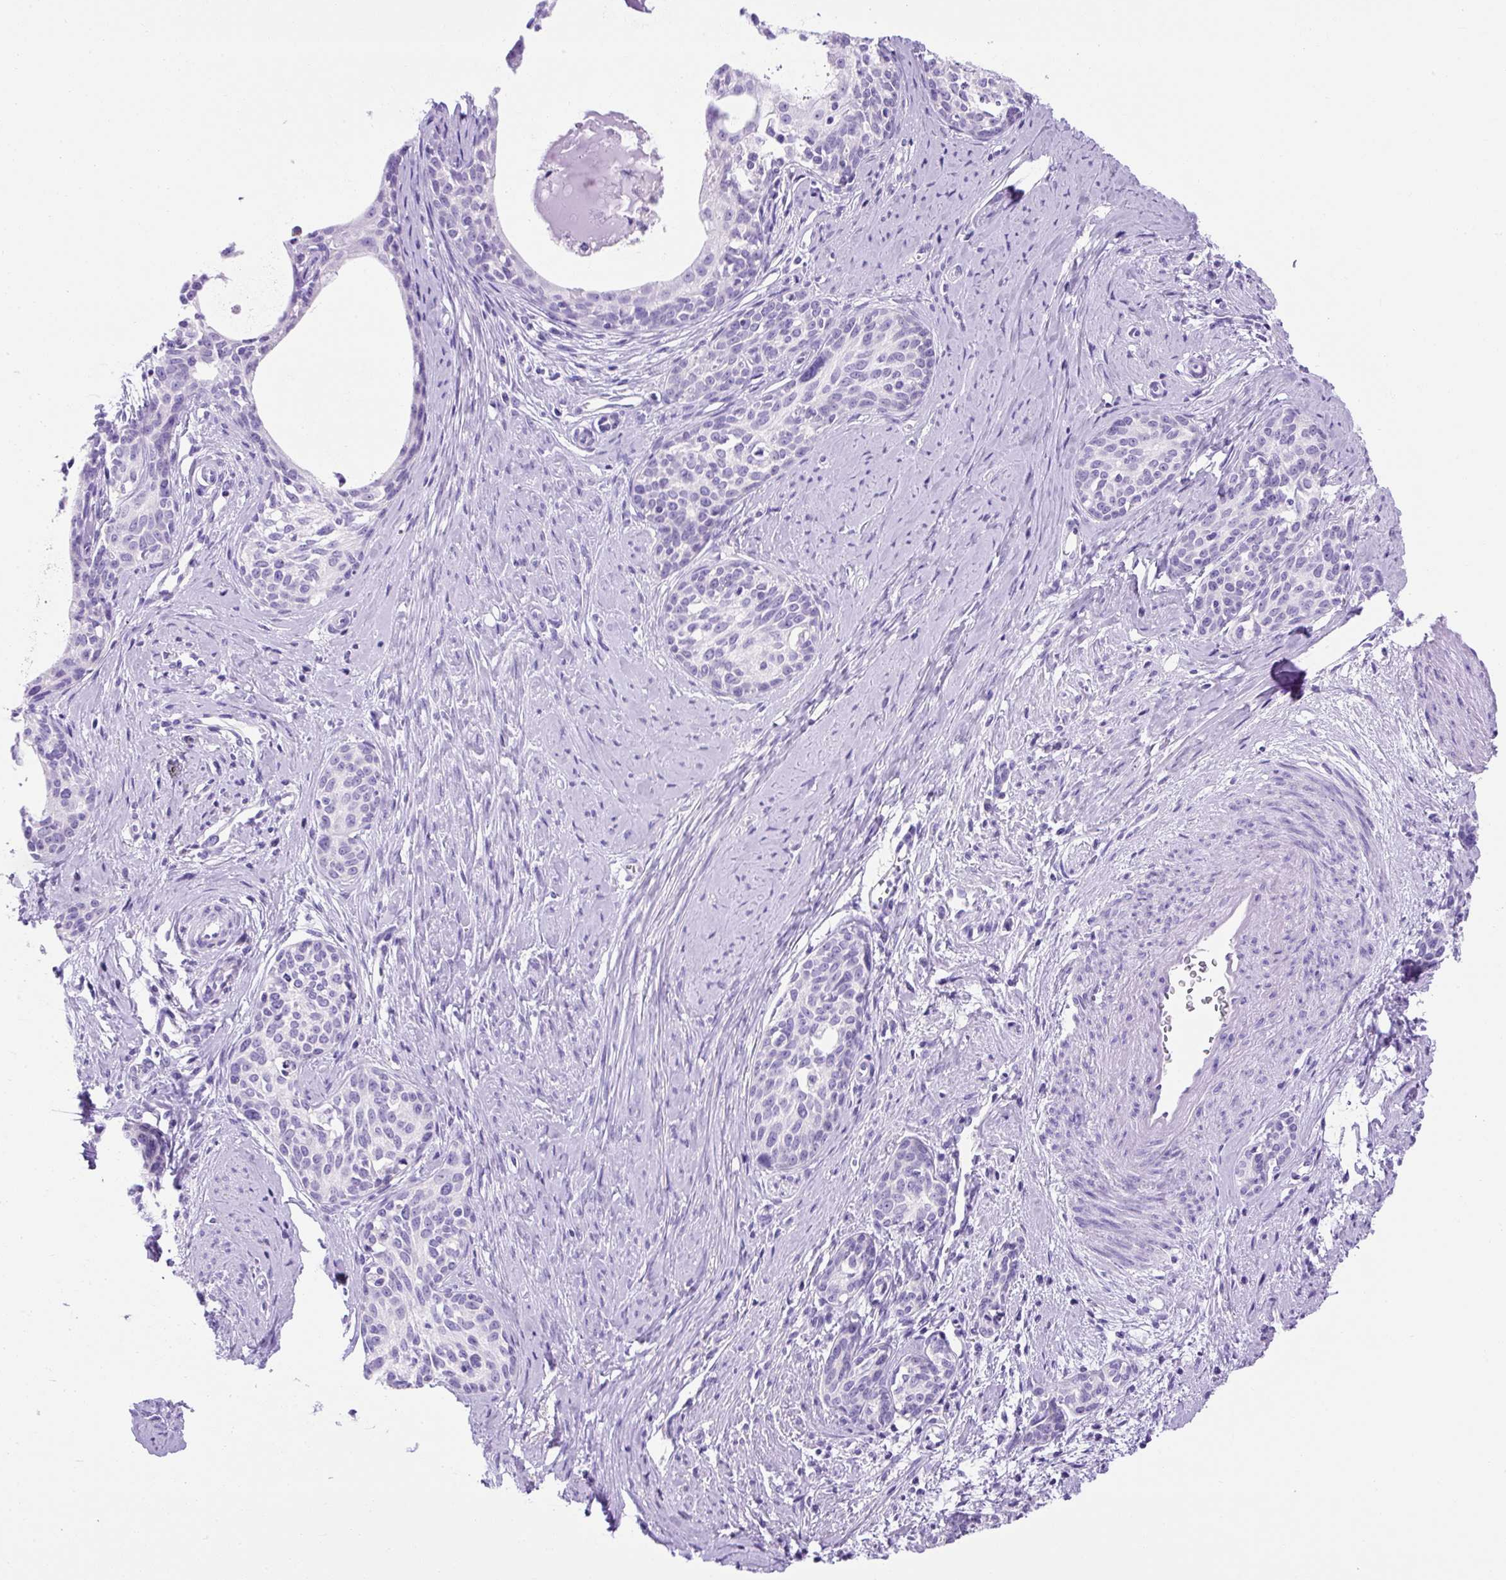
{"staining": {"intensity": "negative", "quantity": "none", "location": "none"}, "tissue": "cervical cancer", "cell_type": "Tumor cells", "image_type": "cancer", "snomed": [{"axis": "morphology", "description": "Squamous cell carcinoma, NOS"}, {"axis": "morphology", "description": "Adenocarcinoma, NOS"}, {"axis": "topography", "description": "Cervix"}], "caption": "IHC image of human cervical cancer stained for a protein (brown), which reveals no staining in tumor cells.", "gene": "KRT12", "patient": {"sex": "female", "age": 52}}